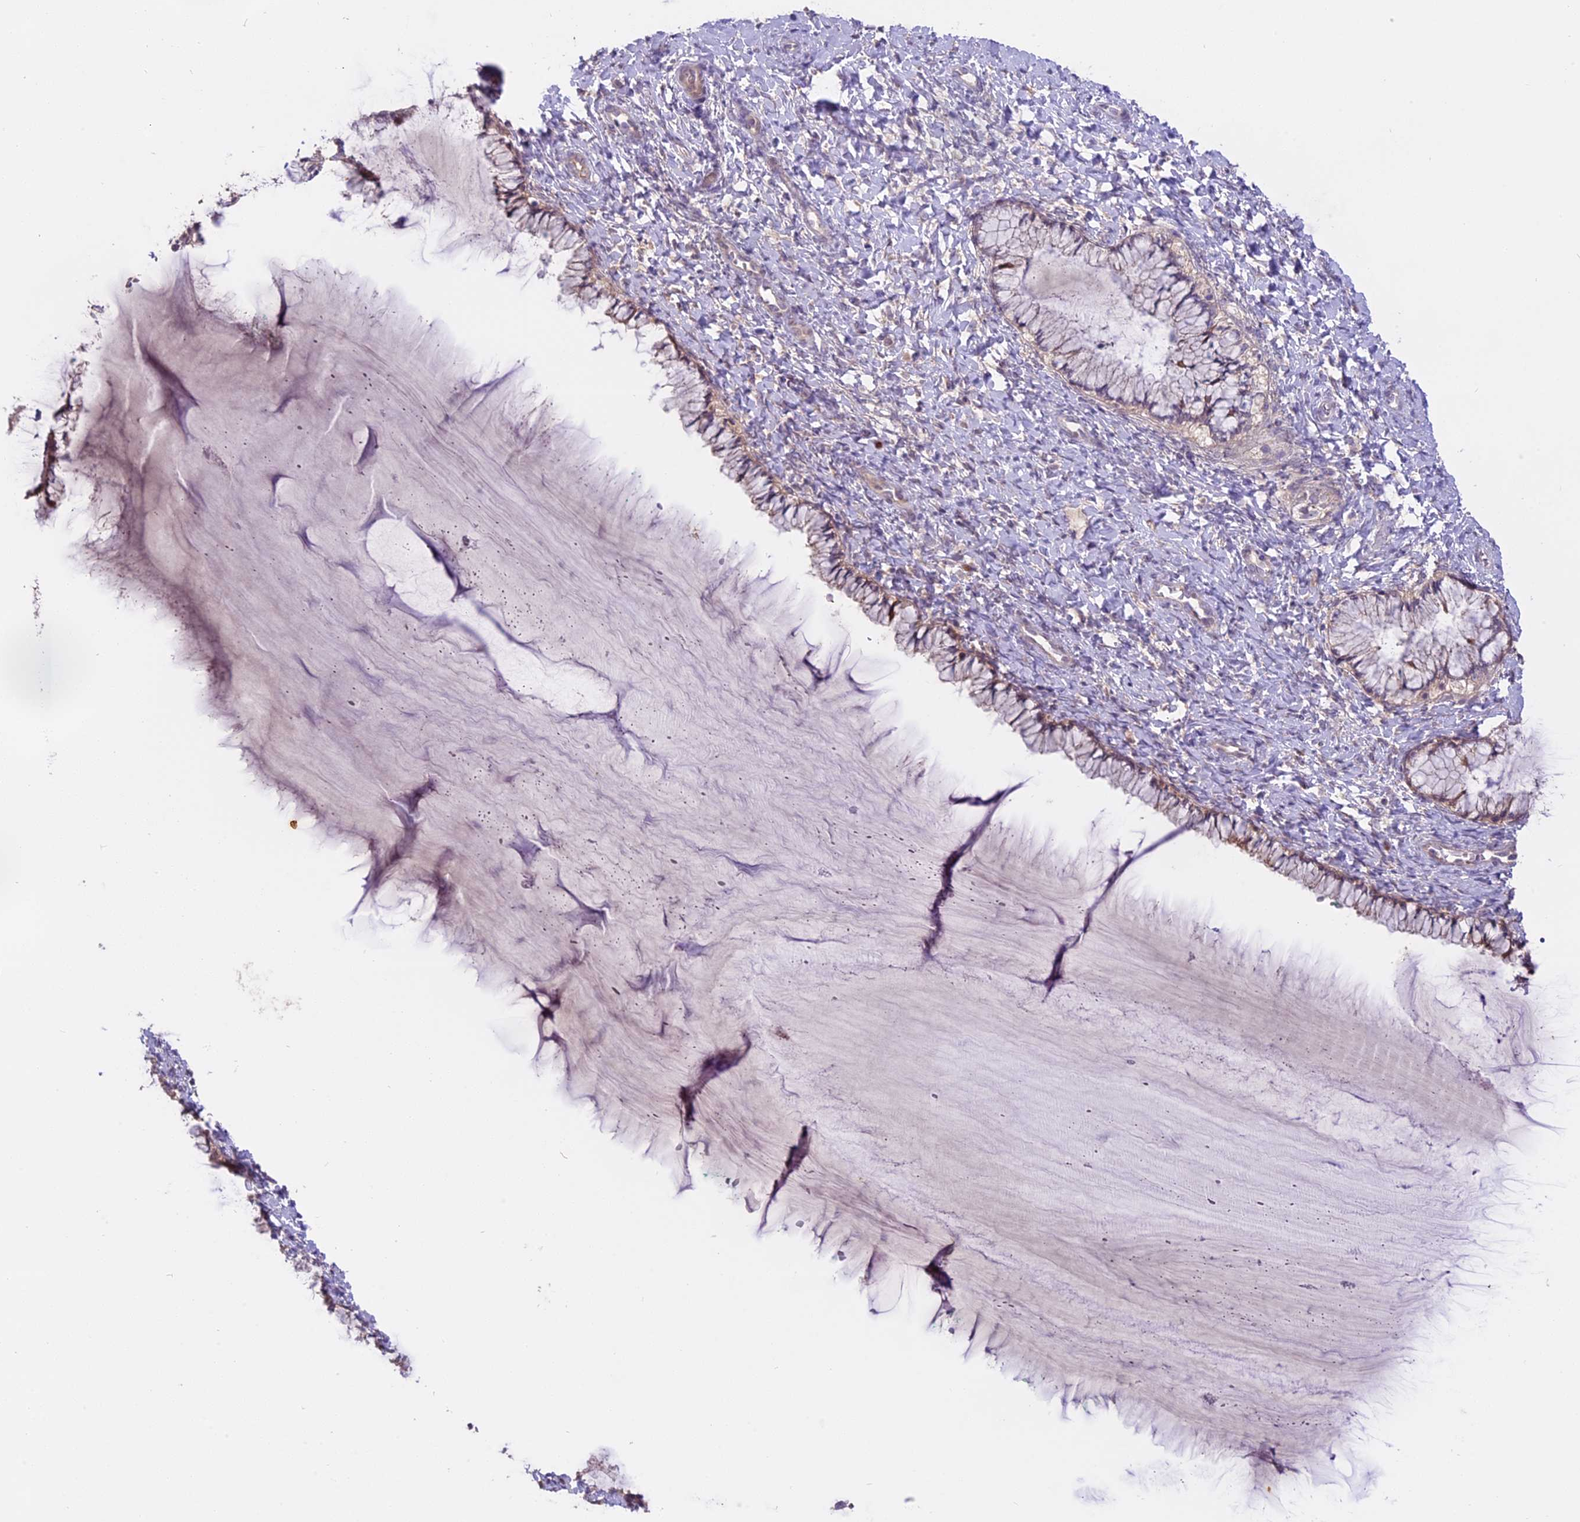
{"staining": {"intensity": "weak", "quantity": ">75%", "location": "cytoplasmic/membranous"}, "tissue": "cervix", "cell_type": "Glandular cells", "image_type": "normal", "snomed": [{"axis": "morphology", "description": "Normal tissue, NOS"}, {"axis": "morphology", "description": "Adenocarcinoma, NOS"}, {"axis": "topography", "description": "Cervix"}], "caption": "DAB immunohistochemical staining of unremarkable cervix shows weak cytoplasmic/membranous protein positivity in about >75% of glandular cells.", "gene": "MEMO1", "patient": {"sex": "female", "age": 29}}